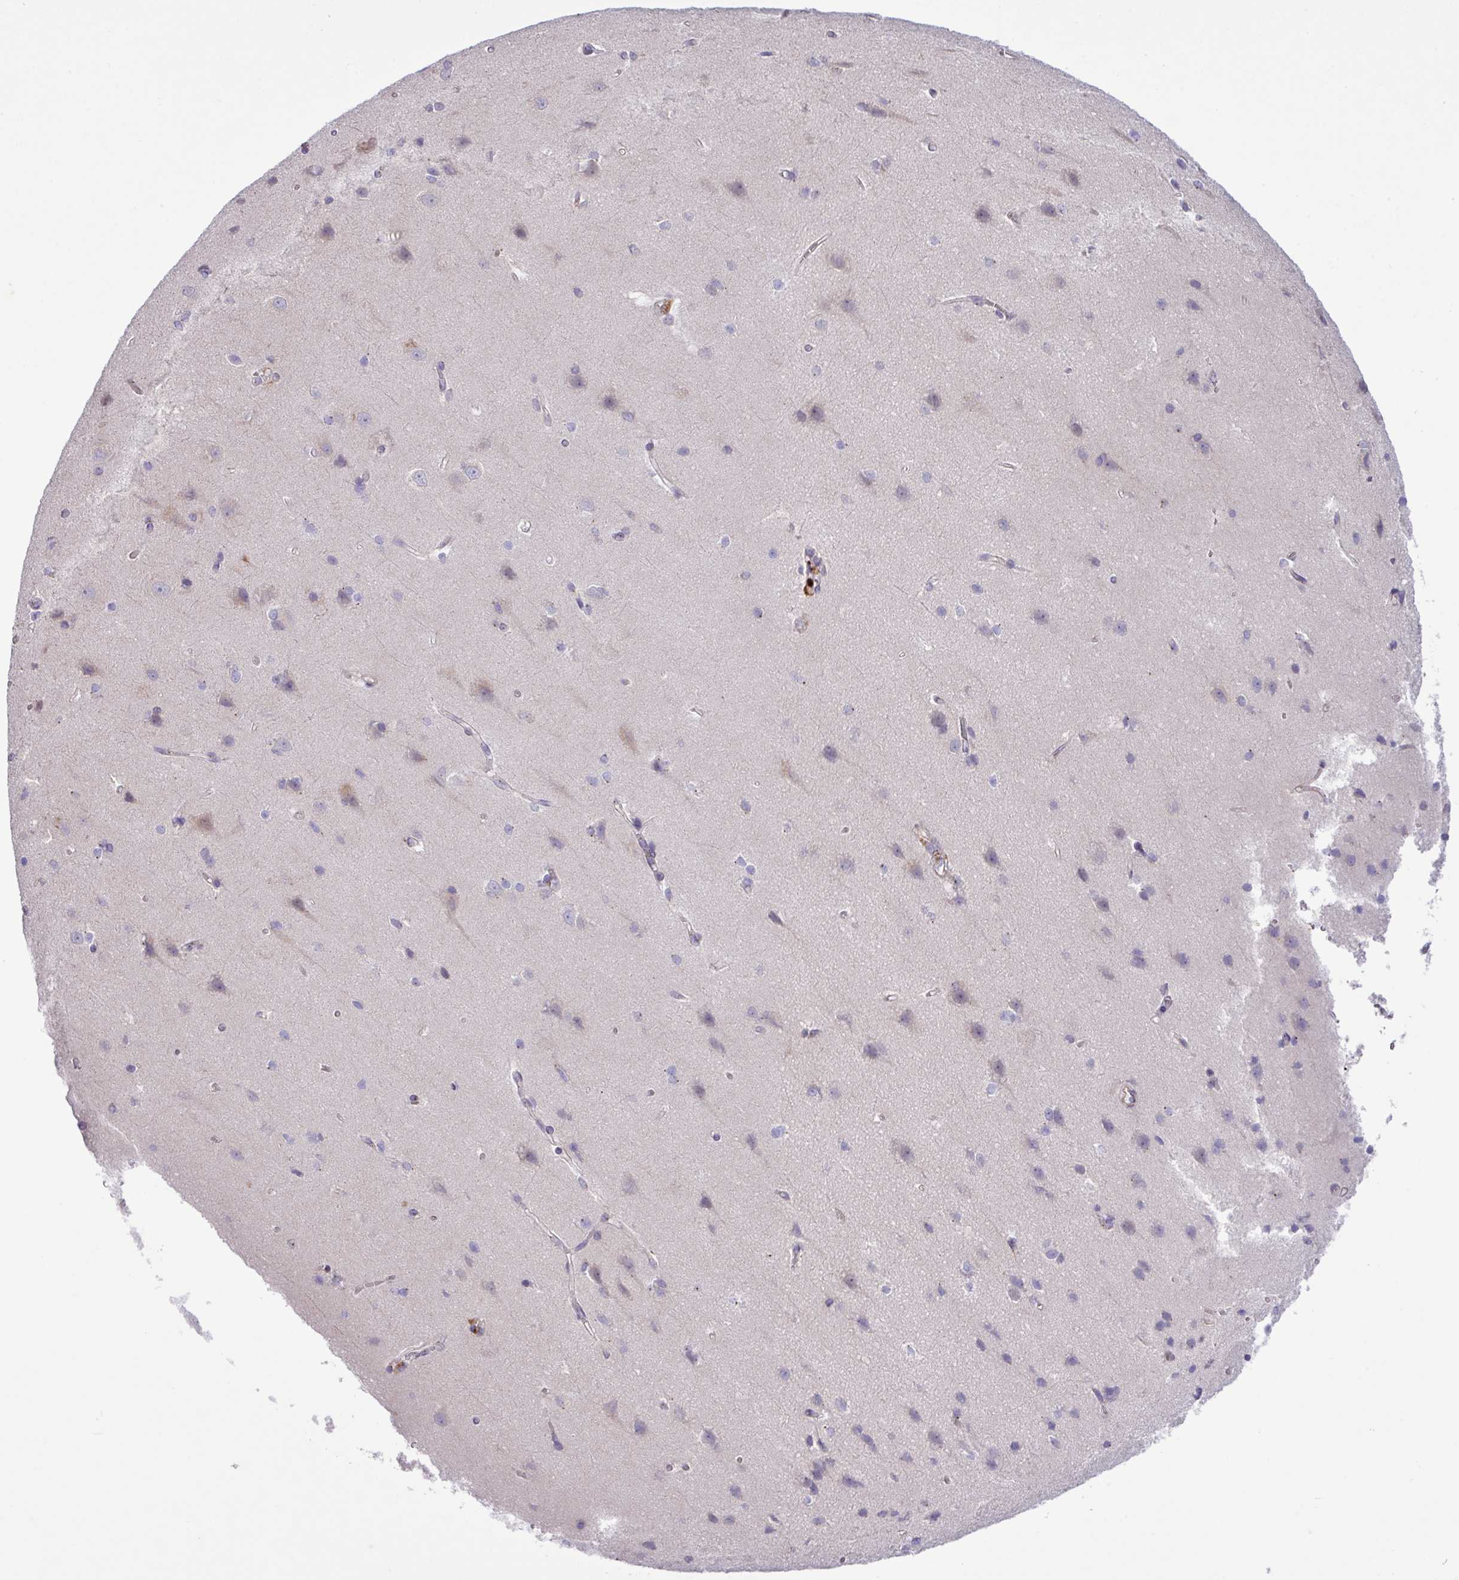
{"staining": {"intensity": "negative", "quantity": "none", "location": "none"}, "tissue": "cerebral cortex", "cell_type": "Endothelial cells", "image_type": "normal", "snomed": [{"axis": "morphology", "description": "Normal tissue, NOS"}, {"axis": "topography", "description": "Cerebral cortex"}], "caption": "Image shows no protein positivity in endothelial cells of benign cerebral cortex.", "gene": "SPINK8", "patient": {"sex": "male", "age": 37}}